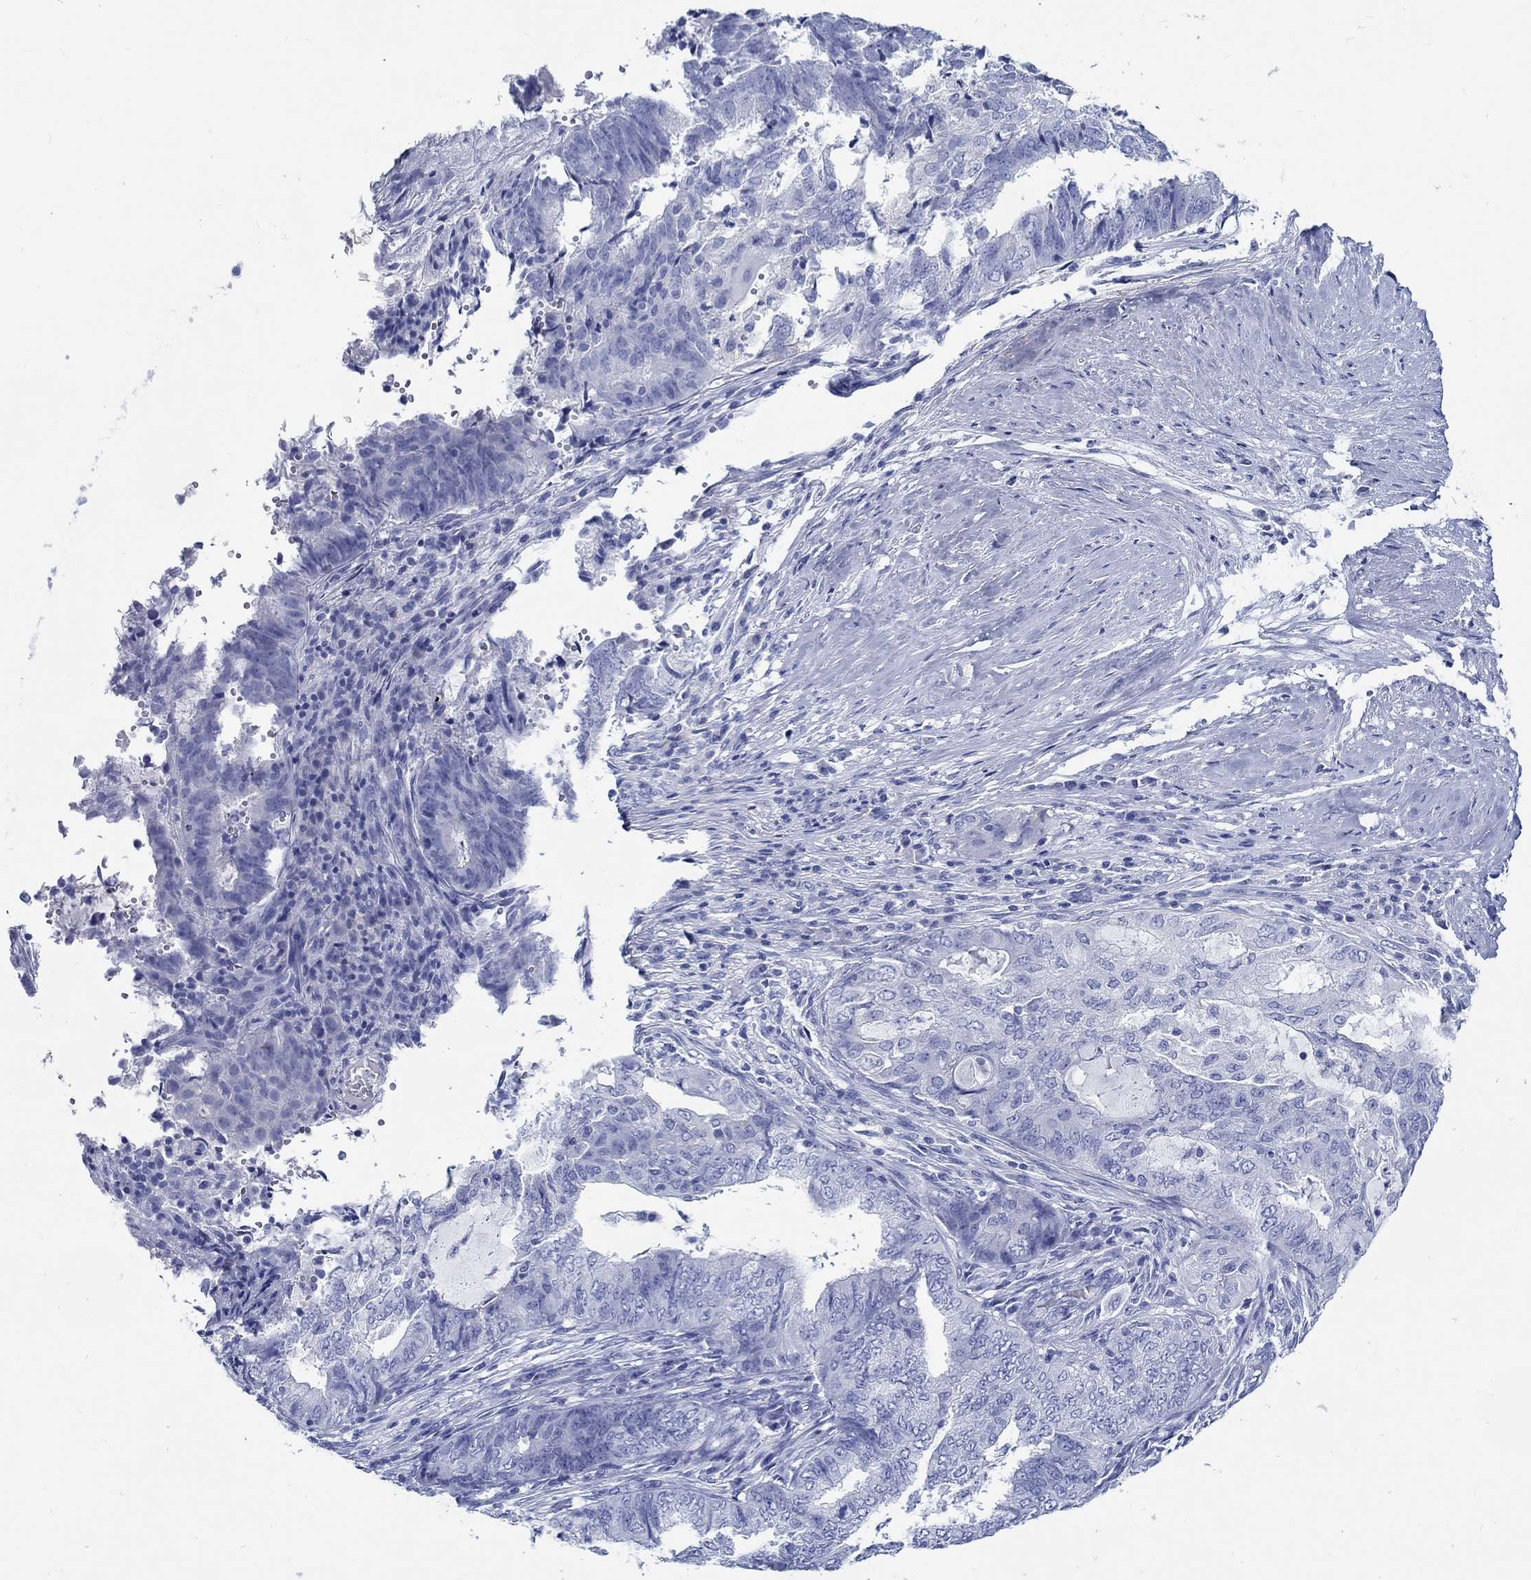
{"staining": {"intensity": "negative", "quantity": "none", "location": "none"}, "tissue": "endometrial cancer", "cell_type": "Tumor cells", "image_type": "cancer", "snomed": [{"axis": "morphology", "description": "Adenocarcinoma, NOS"}, {"axis": "topography", "description": "Endometrium"}], "caption": "DAB (3,3'-diaminobenzidine) immunohistochemical staining of human adenocarcinoma (endometrial) demonstrates no significant expression in tumor cells.", "gene": "FBXO2", "patient": {"sex": "female", "age": 62}}